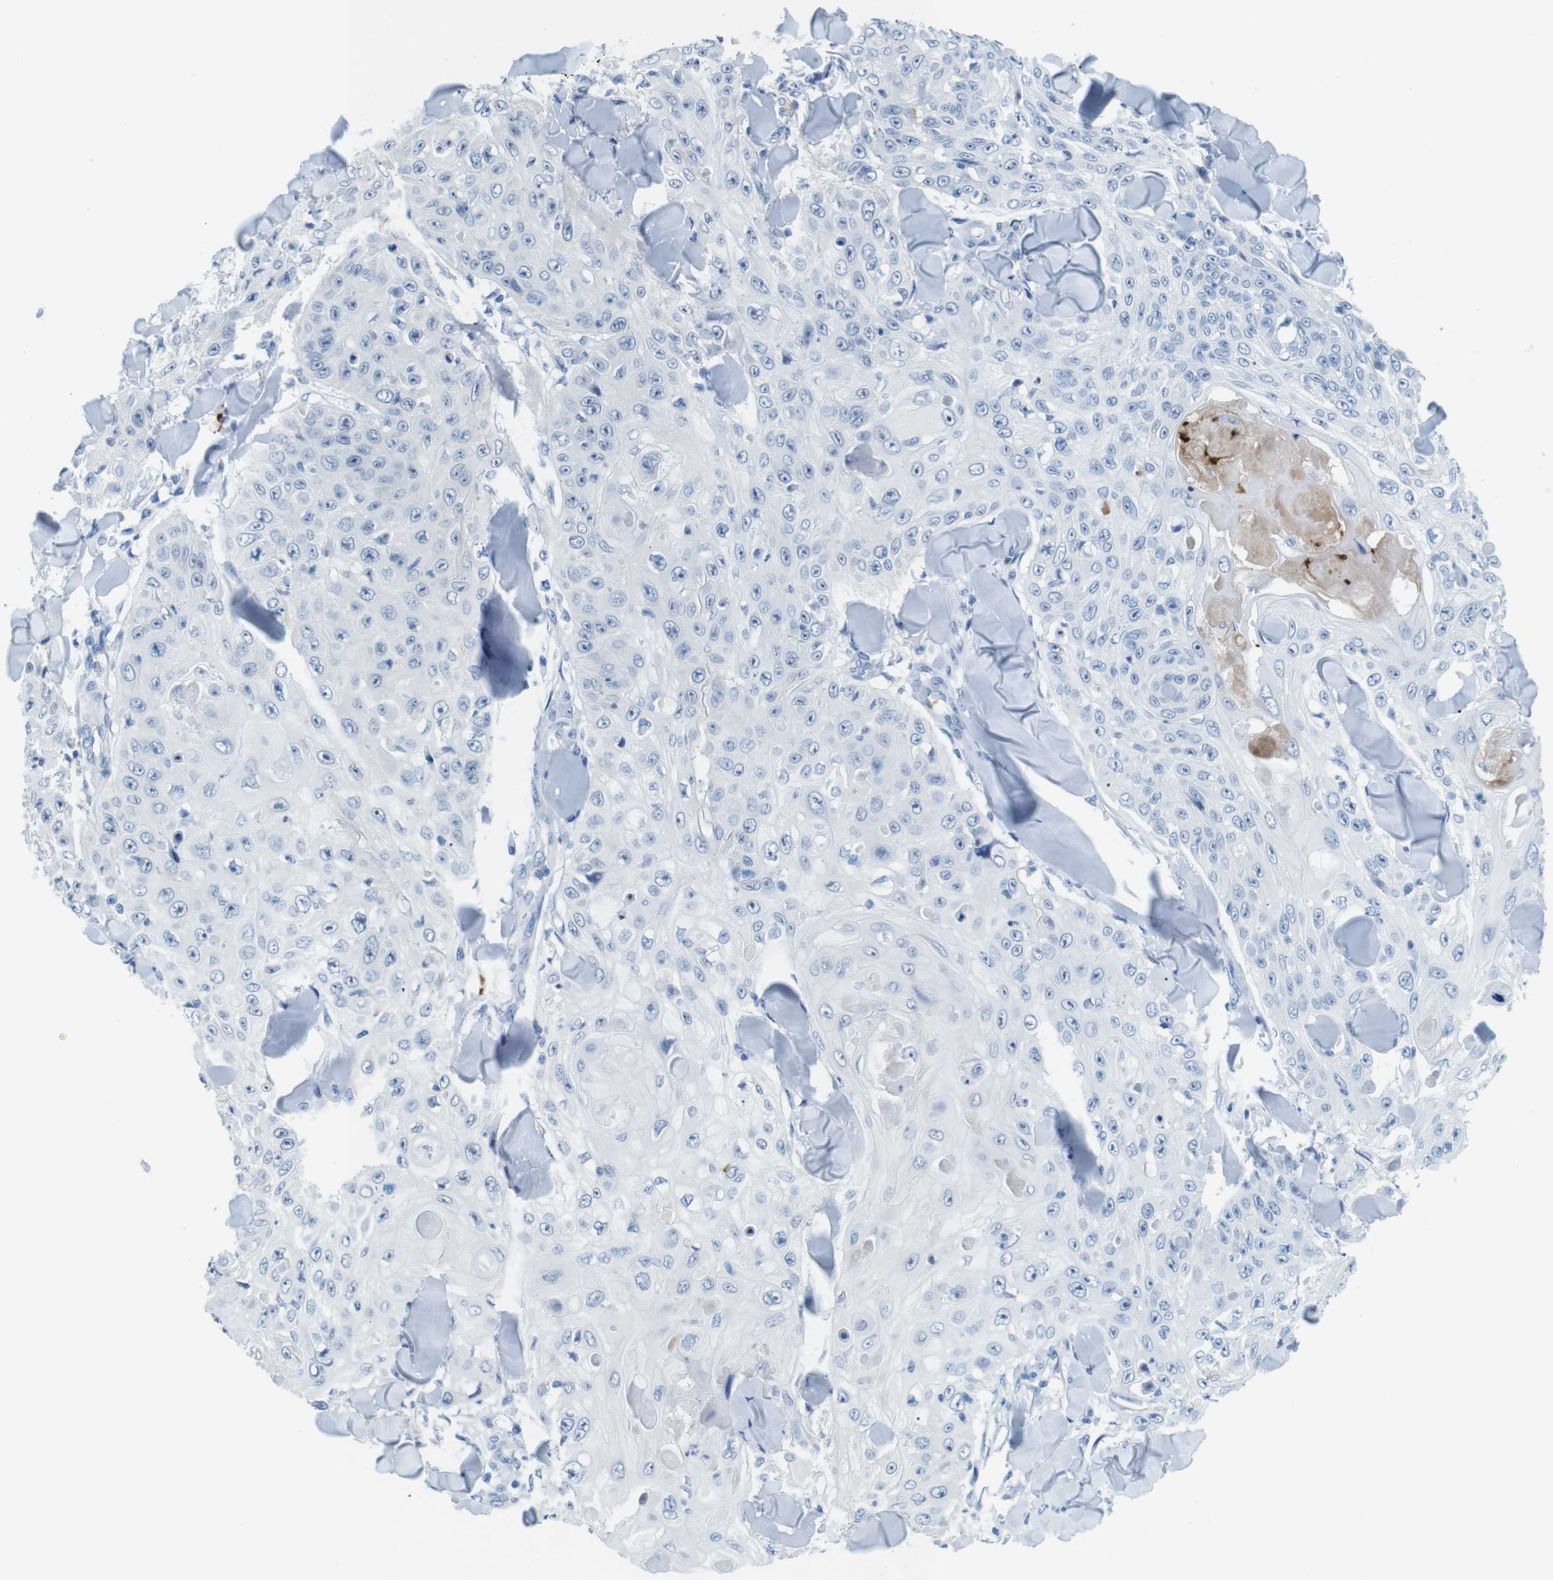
{"staining": {"intensity": "negative", "quantity": "none", "location": "none"}, "tissue": "skin cancer", "cell_type": "Tumor cells", "image_type": "cancer", "snomed": [{"axis": "morphology", "description": "Squamous cell carcinoma, NOS"}, {"axis": "topography", "description": "Skin"}], "caption": "This is an immunohistochemistry photomicrograph of skin squamous cell carcinoma. There is no staining in tumor cells.", "gene": "MCEMP1", "patient": {"sex": "male", "age": 86}}